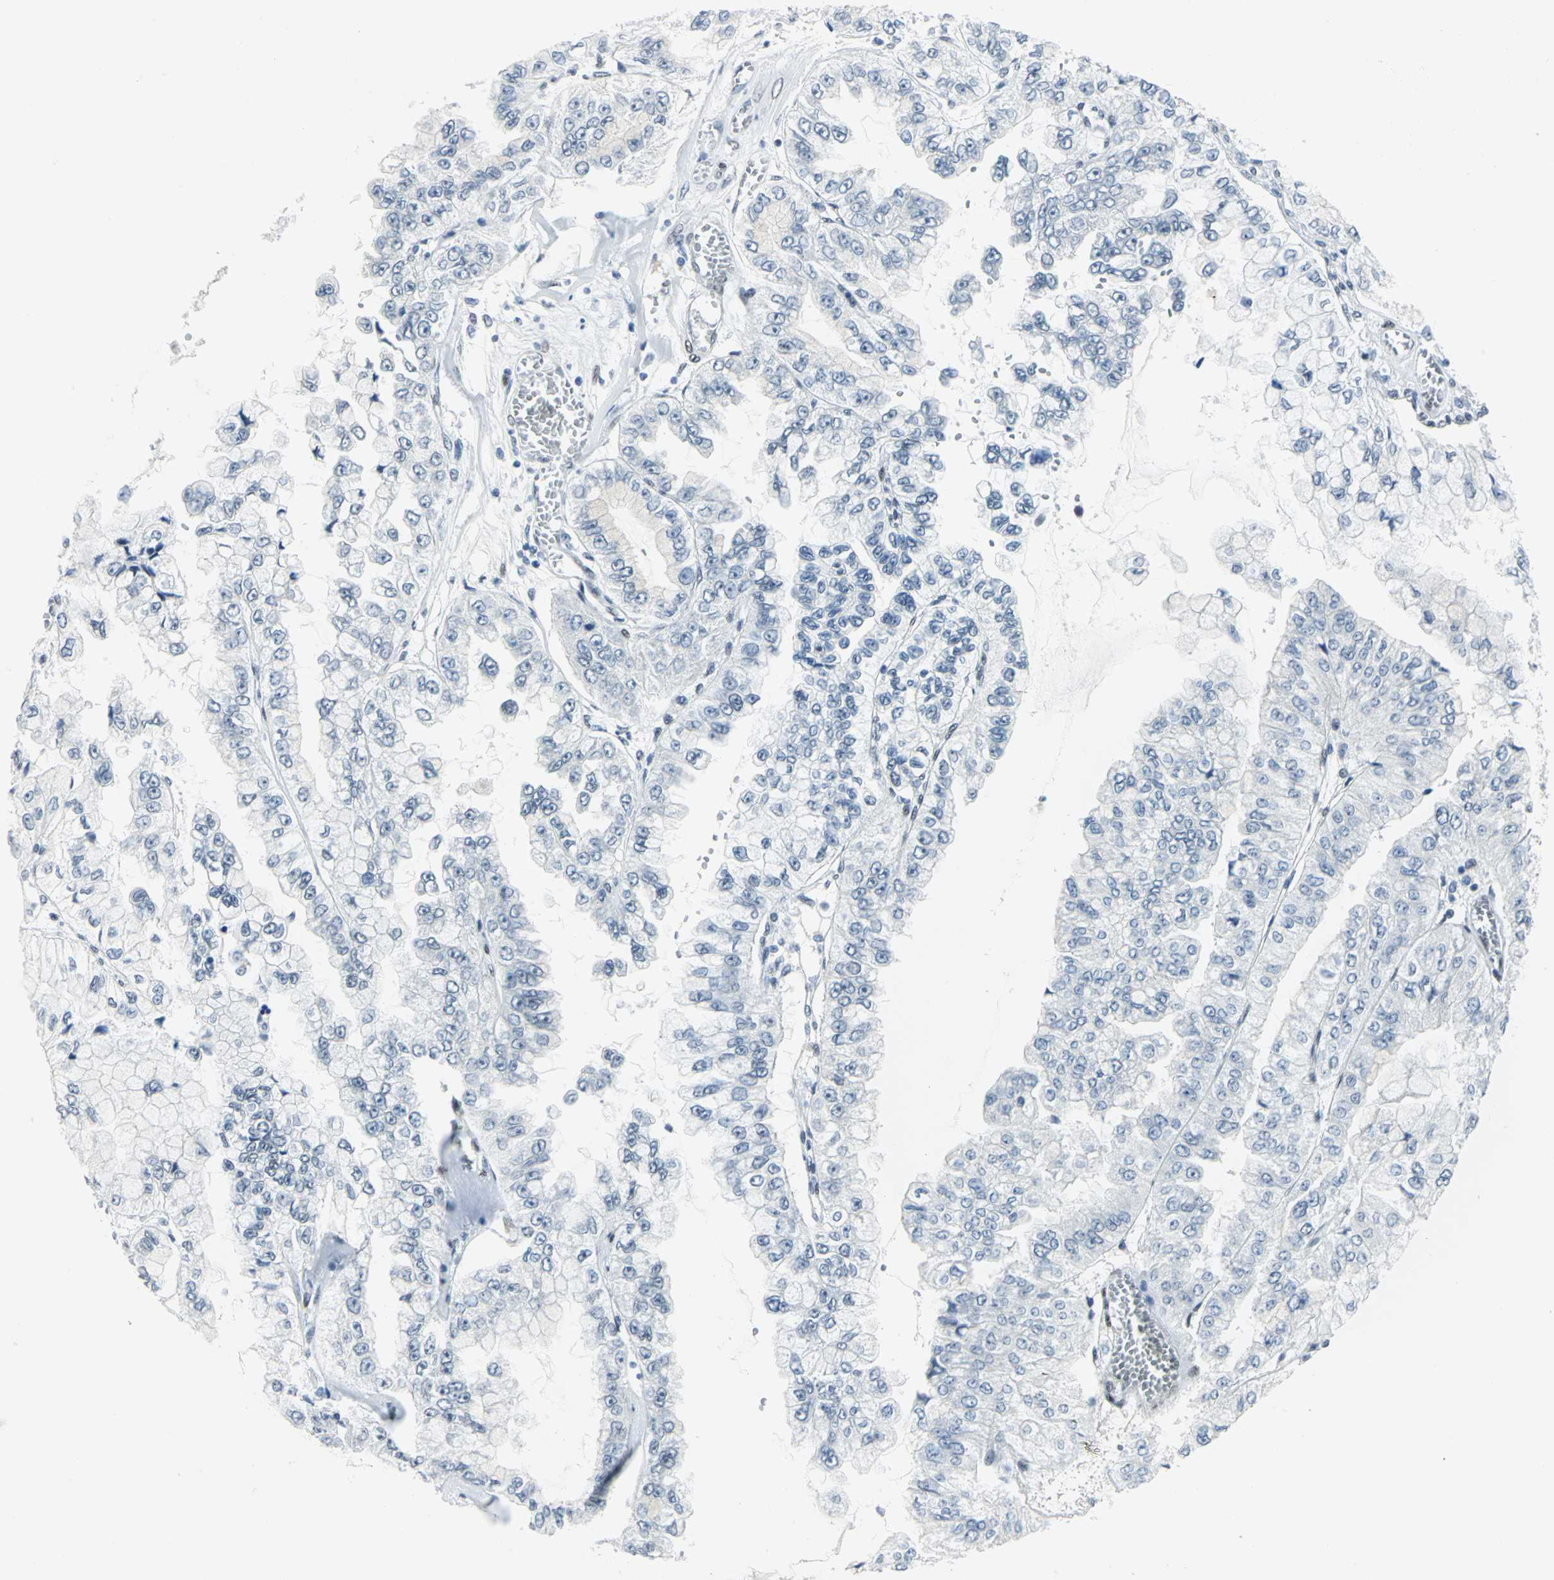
{"staining": {"intensity": "negative", "quantity": "none", "location": "none"}, "tissue": "liver cancer", "cell_type": "Tumor cells", "image_type": "cancer", "snomed": [{"axis": "morphology", "description": "Cholangiocarcinoma"}, {"axis": "topography", "description": "Liver"}], "caption": "High magnification brightfield microscopy of liver cholangiocarcinoma stained with DAB (brown) and counterstained with hematoxylin (blue): tumor cells show no significant positivity.", "gene": "MEIS2", "patient": {"sex": "female", "age": 79}}